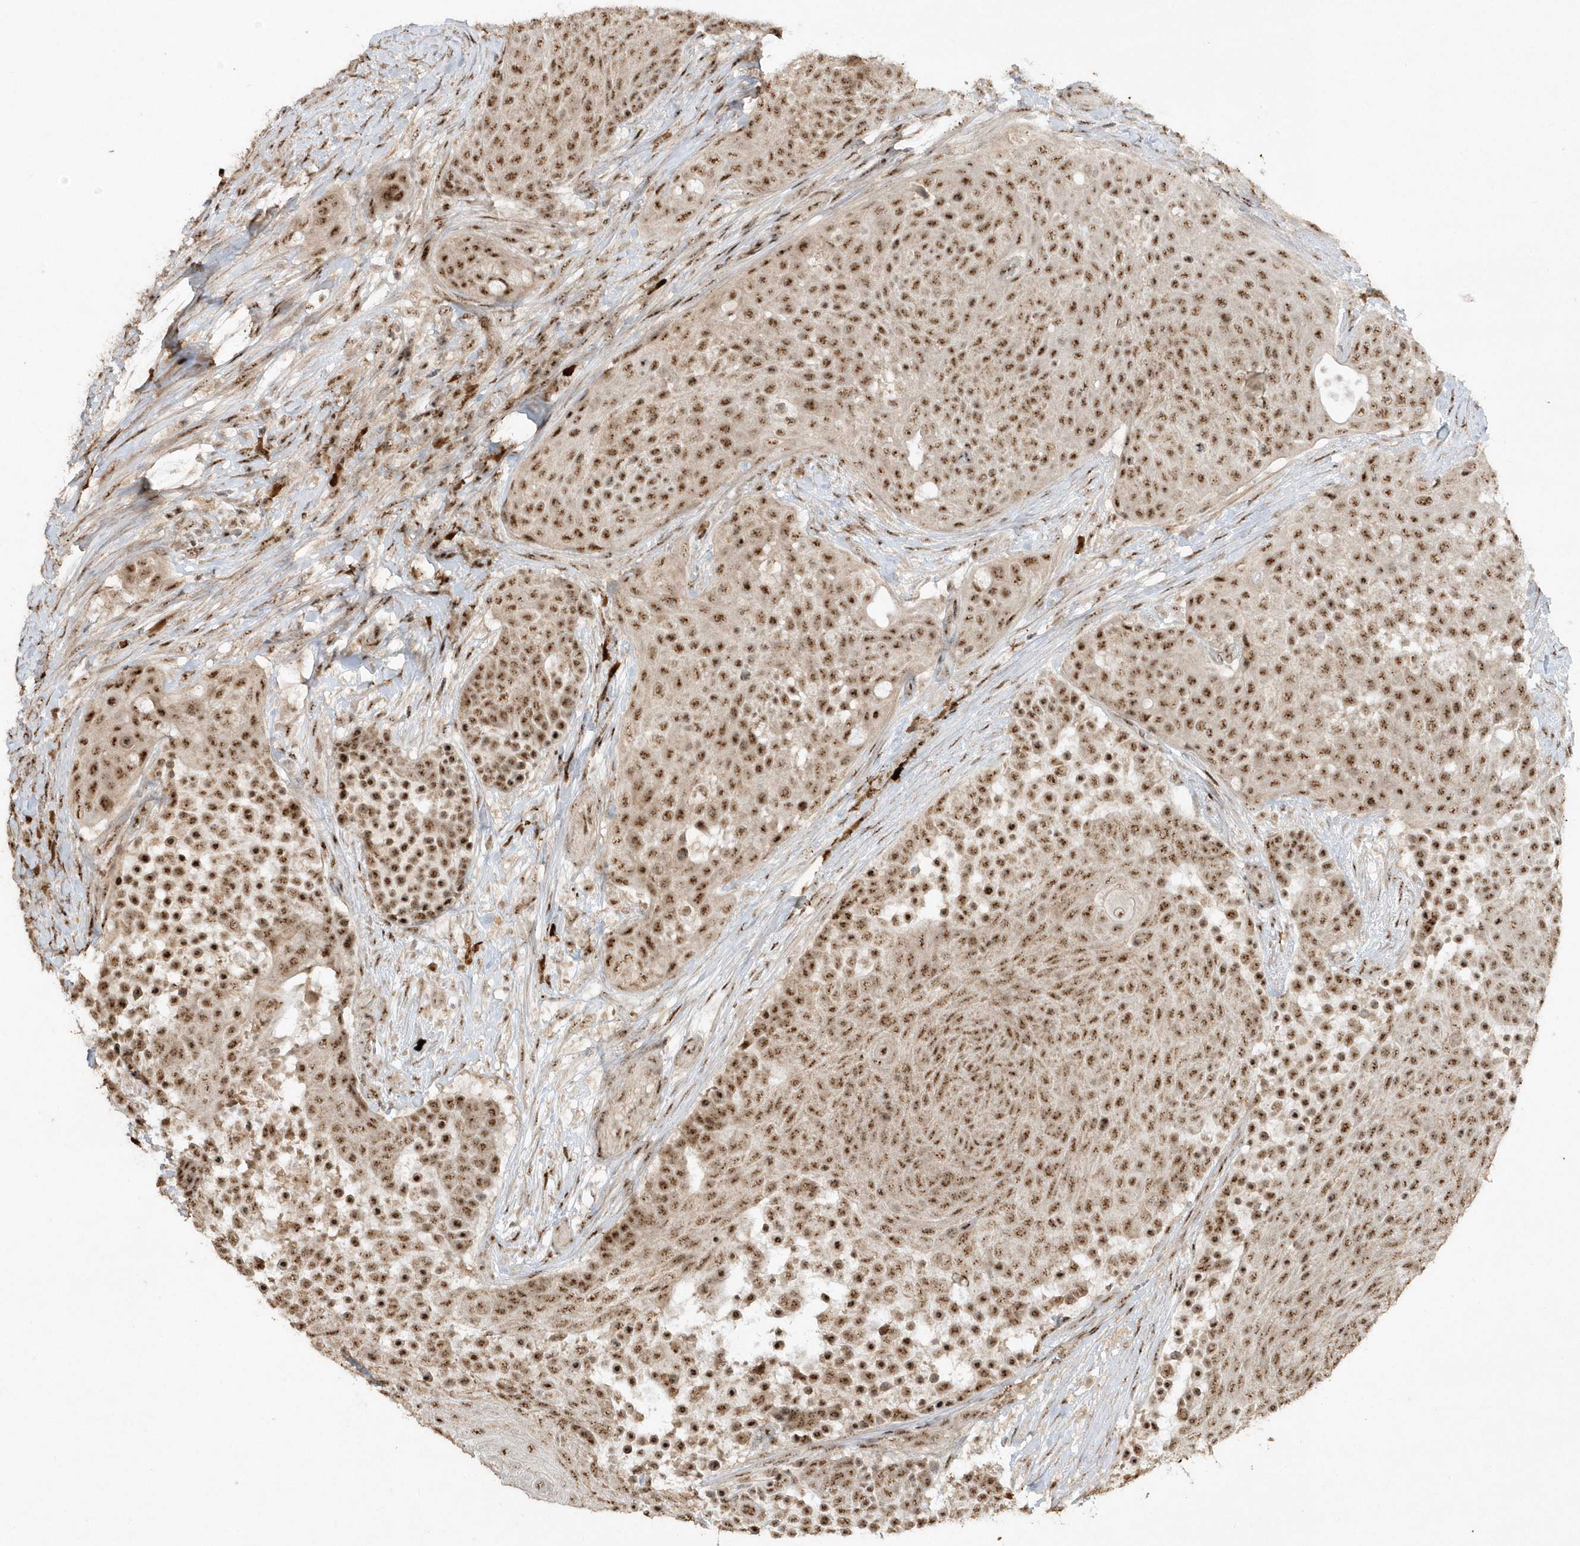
{"staining": {"intensity": "strong", "quantity": ">75%", "location": "nuclear"}, "tissue": "urothelial cancer", "cell_type": "Tumor cells", "image_type": "cancer", "snomed": [{"axis": "morphology", "description": "Urothelial carcinoma, High grade"}, {"axis": "topography", "description": "Urinary bladder"}], "caption": "DAB (3,3'-diaminobenzidine) immunohistochemical staining of human urothelial cancer shows strong nuclear protein staining in about >75% of tumor cells.", "gene": "POLR3B", "patient": {"sex": "female", "age": 63}}